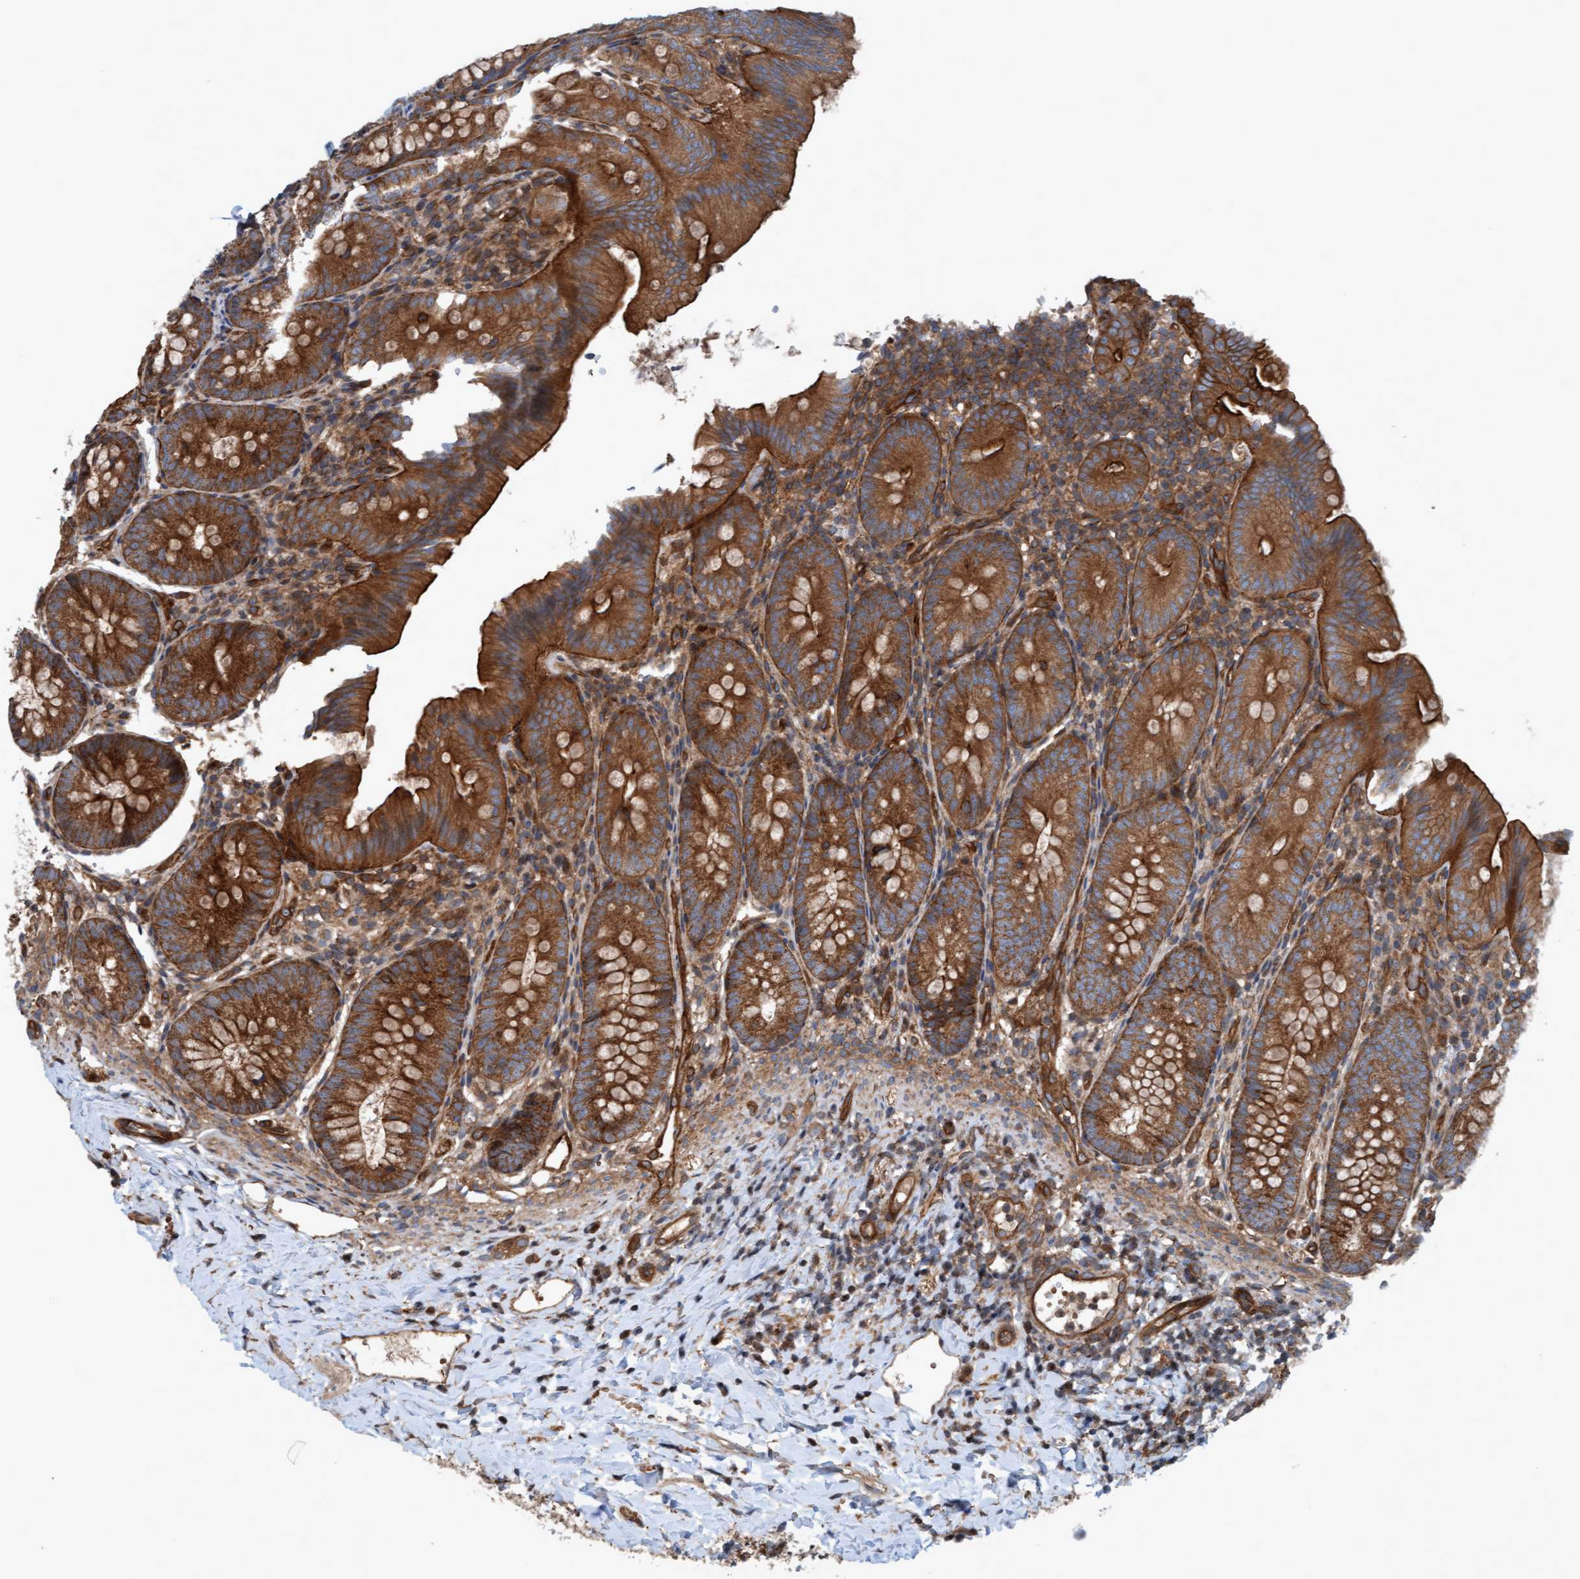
{"staining": {"intensity": "strong", "quantity": ">75%", "location": "cytoplasmic/membranous"}, "tissue": "appendix", "cell_type": "Glandular cells", "image_type": "normal", "snomed": [{"axis": "morphology", "description": "Normal tissue, NOS"}, {"axis": "topography", "description": "Appendix"}], "caption": "This photomicrograph exhibits unremarkable appendix stained with immunohistochemistry to label a protein in brown. The cytoplasmic/membranous of glandular cells show strong positivity for the protein. Nuclei are counter-stained blue.", "gene": "ERAL1", "patient": {"sex": "male", "age": 1}}